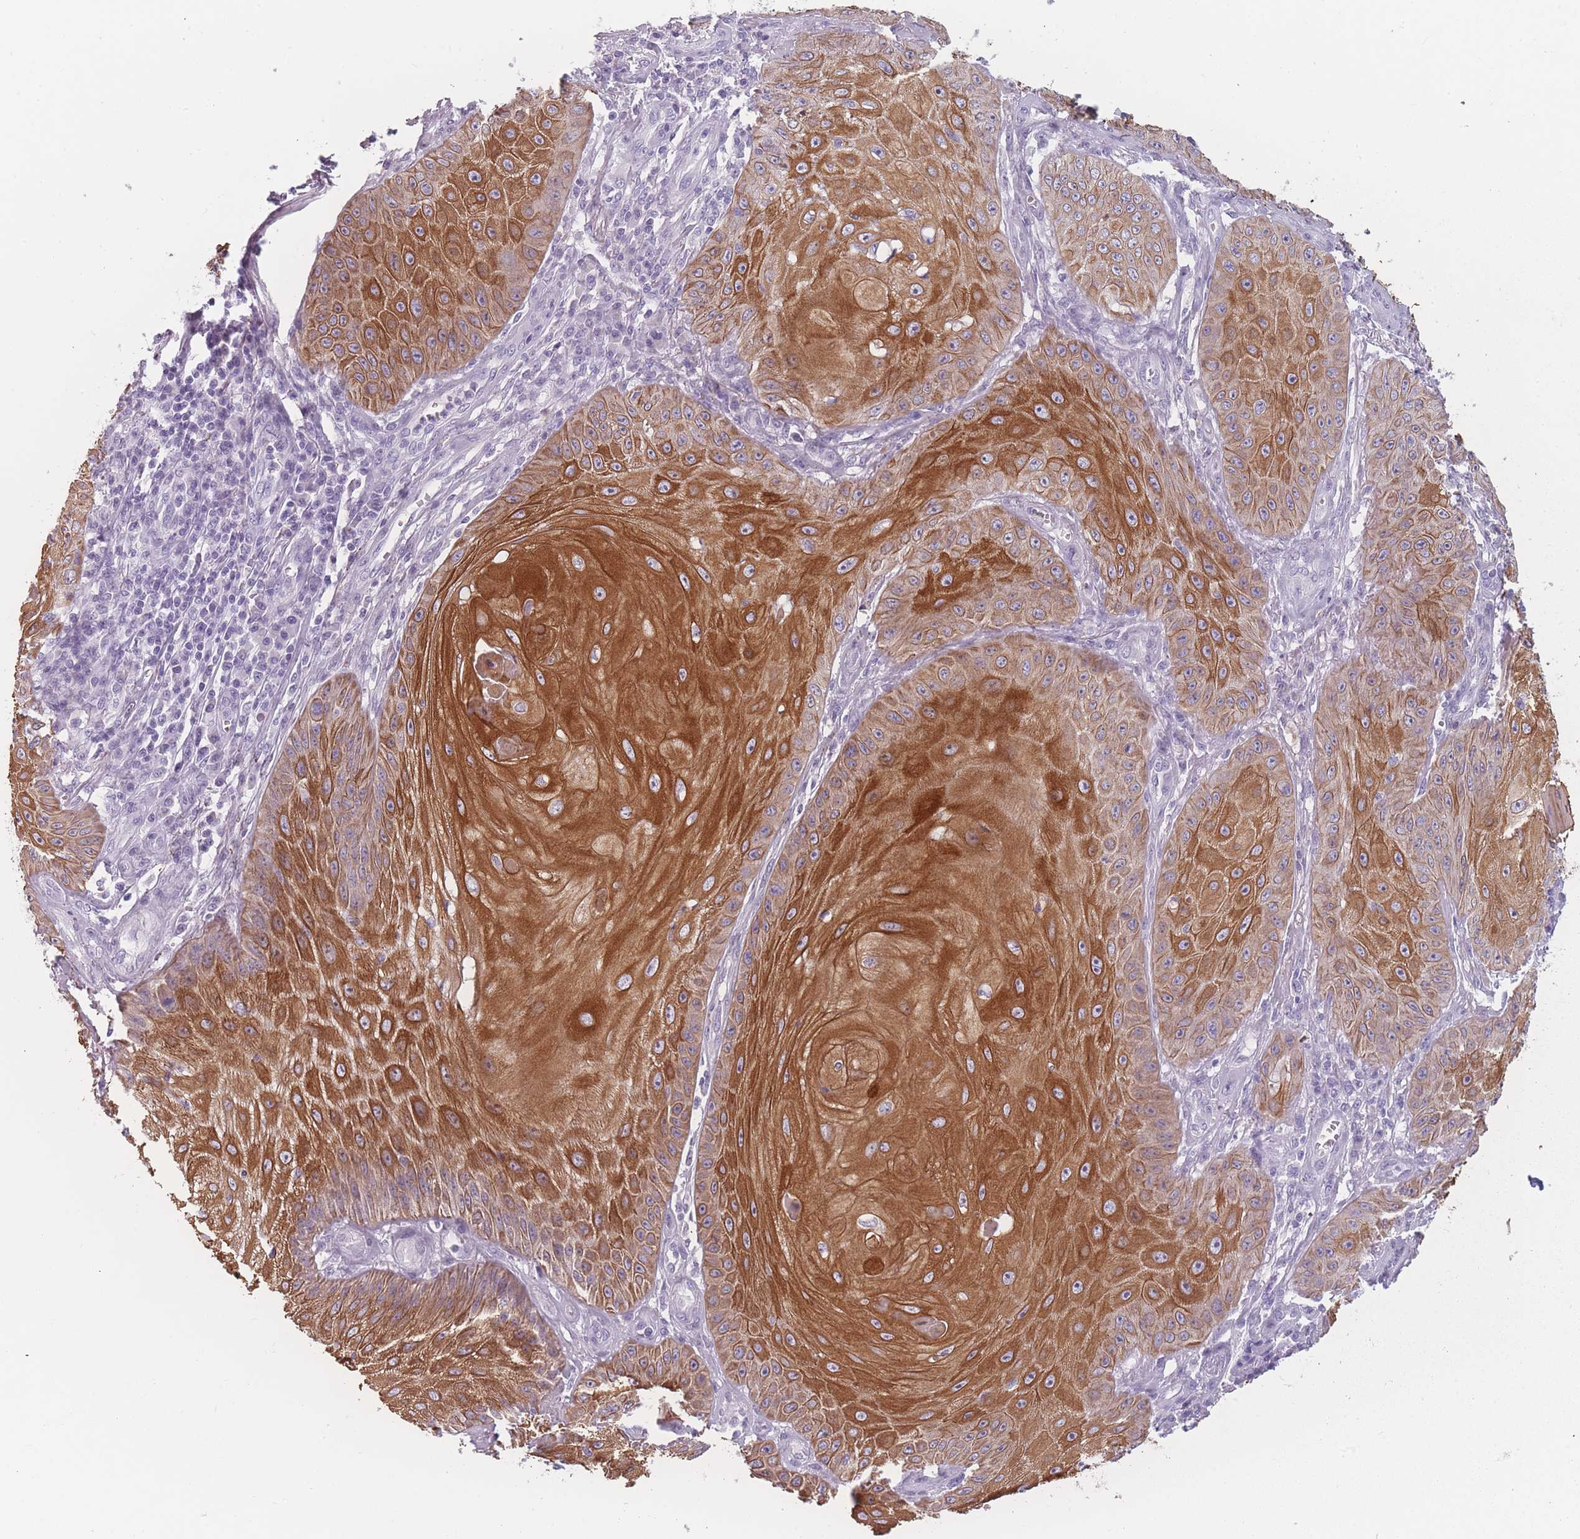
{"staining": {"intensity": "strong", "quantity": ">75%", "location": "cytoplasmic/membranous"}, "tissue": "skin cancer", "cell_type": "Tumor cells", "image_type": "cancer", "snomed": [{"axis": "morphology", "description": "Squamous cell carcinoma, NOS"}, {"axis": "topography", "description": "Skin"}], "caption": "Immunohistochemical staining of human squamous cell carcinoma (skin) reveals high levels of strong cytoplasmic/membranous staining in about >75% of tumor cells.", "gene": "PPFIA3", "patient": {"sex": "male", "age": 70}}